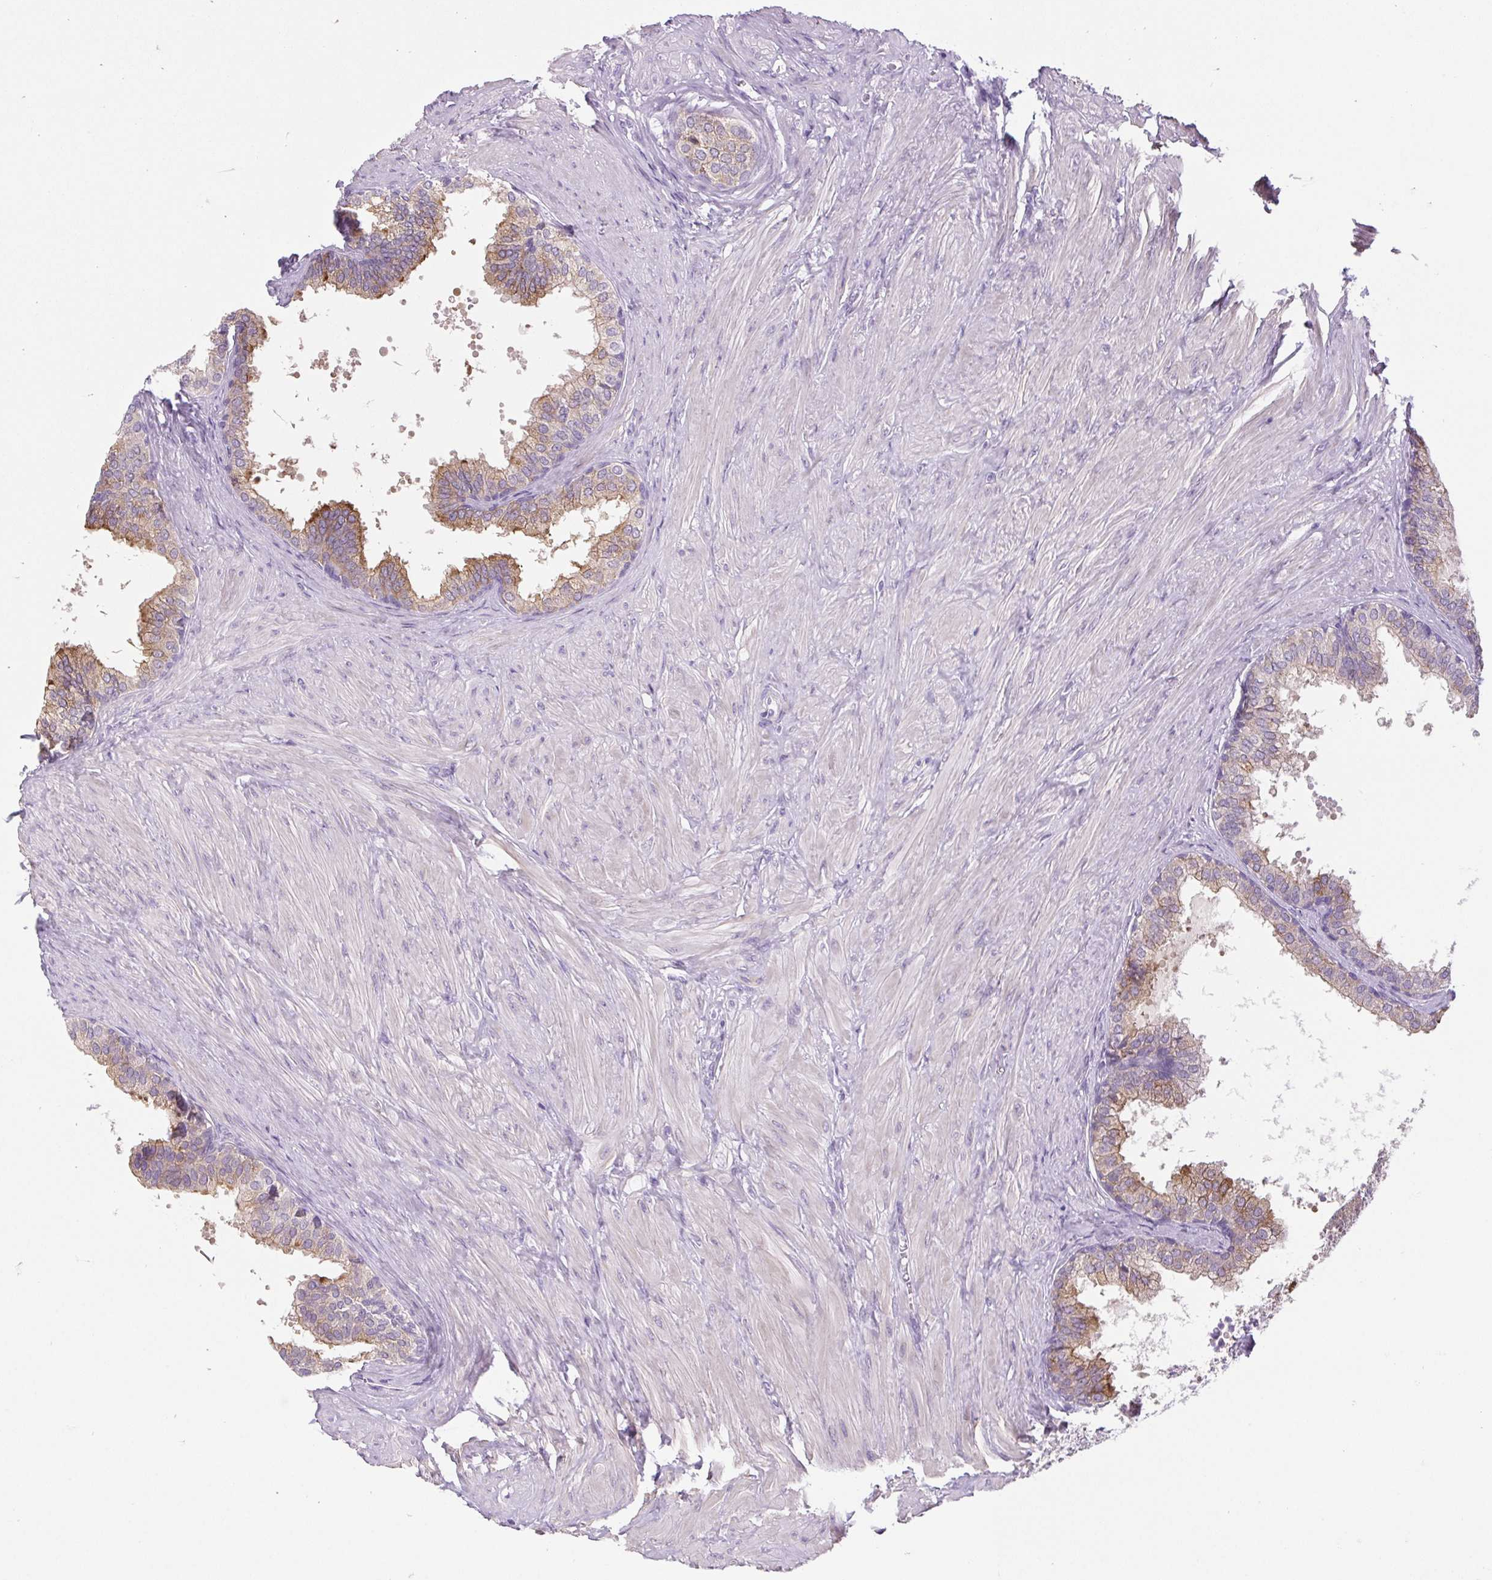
{"staining": {"intensity": "strong", "quantity": "25%-75%", "location": "cytoplasmic/membranous"}, "tissue": "prostate", "cell_type": "Glandular cells", "image_type": "normal", "snomed": [{"axis": "morphology", "description": "Normal tissue, NOS"}, {"axis": "topography", "description": "Prostate"}, {"axis": "topography", "description": "Peripheral nerve tissue"}], "caption": "A high-resolution image shows immunohistochemistry staining of benign prostate, which reveals strong cytoplasmic/membranous expression in about 25%-75% of glandular cells.", "gene": "BCAS1", "patient": {"sex": "male", "age": 55}}